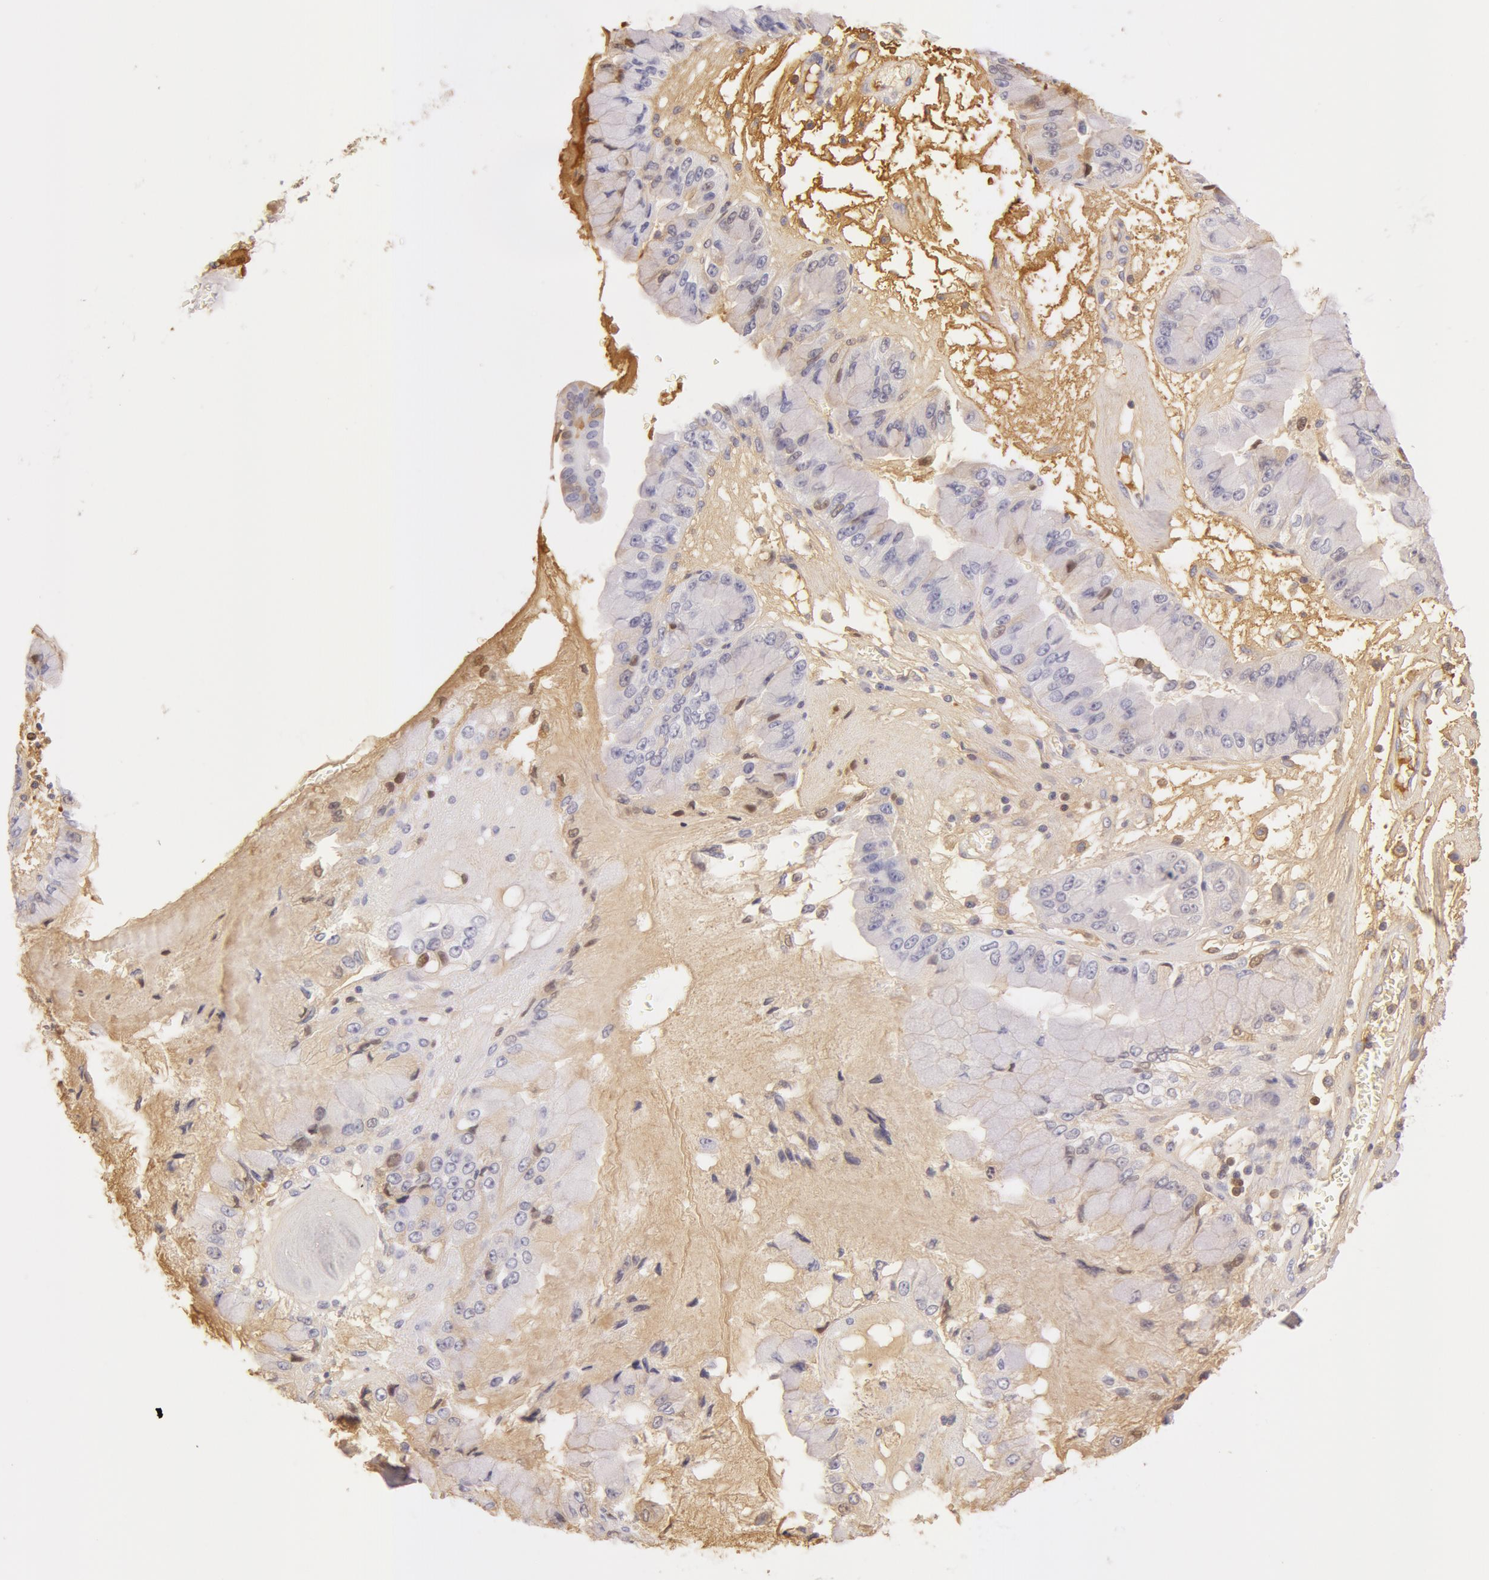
{"staining": {"intensity": "weak", "quantity": "<25%", "location": "nuclear"}, "tissue": "liver cancer", "cell_type": "Tumor cells", "image_type": "cancer", "snomed": [{"axis": "morphology", "description": "Cholangiocarcinoma"}, {"axis": "topography", "description": "Liver"}], "caption": "Immunohistochemistry (IHC) photomicrograph of neoplastic tissue: liver cancer (cholangiocarcinoma) stained with DAB (3,3'-diaminobenzidine) exhibits no significant protein expression in tumor cells.", "gene": "AHSG", "patient": {"sex": "female", "age": 79}}